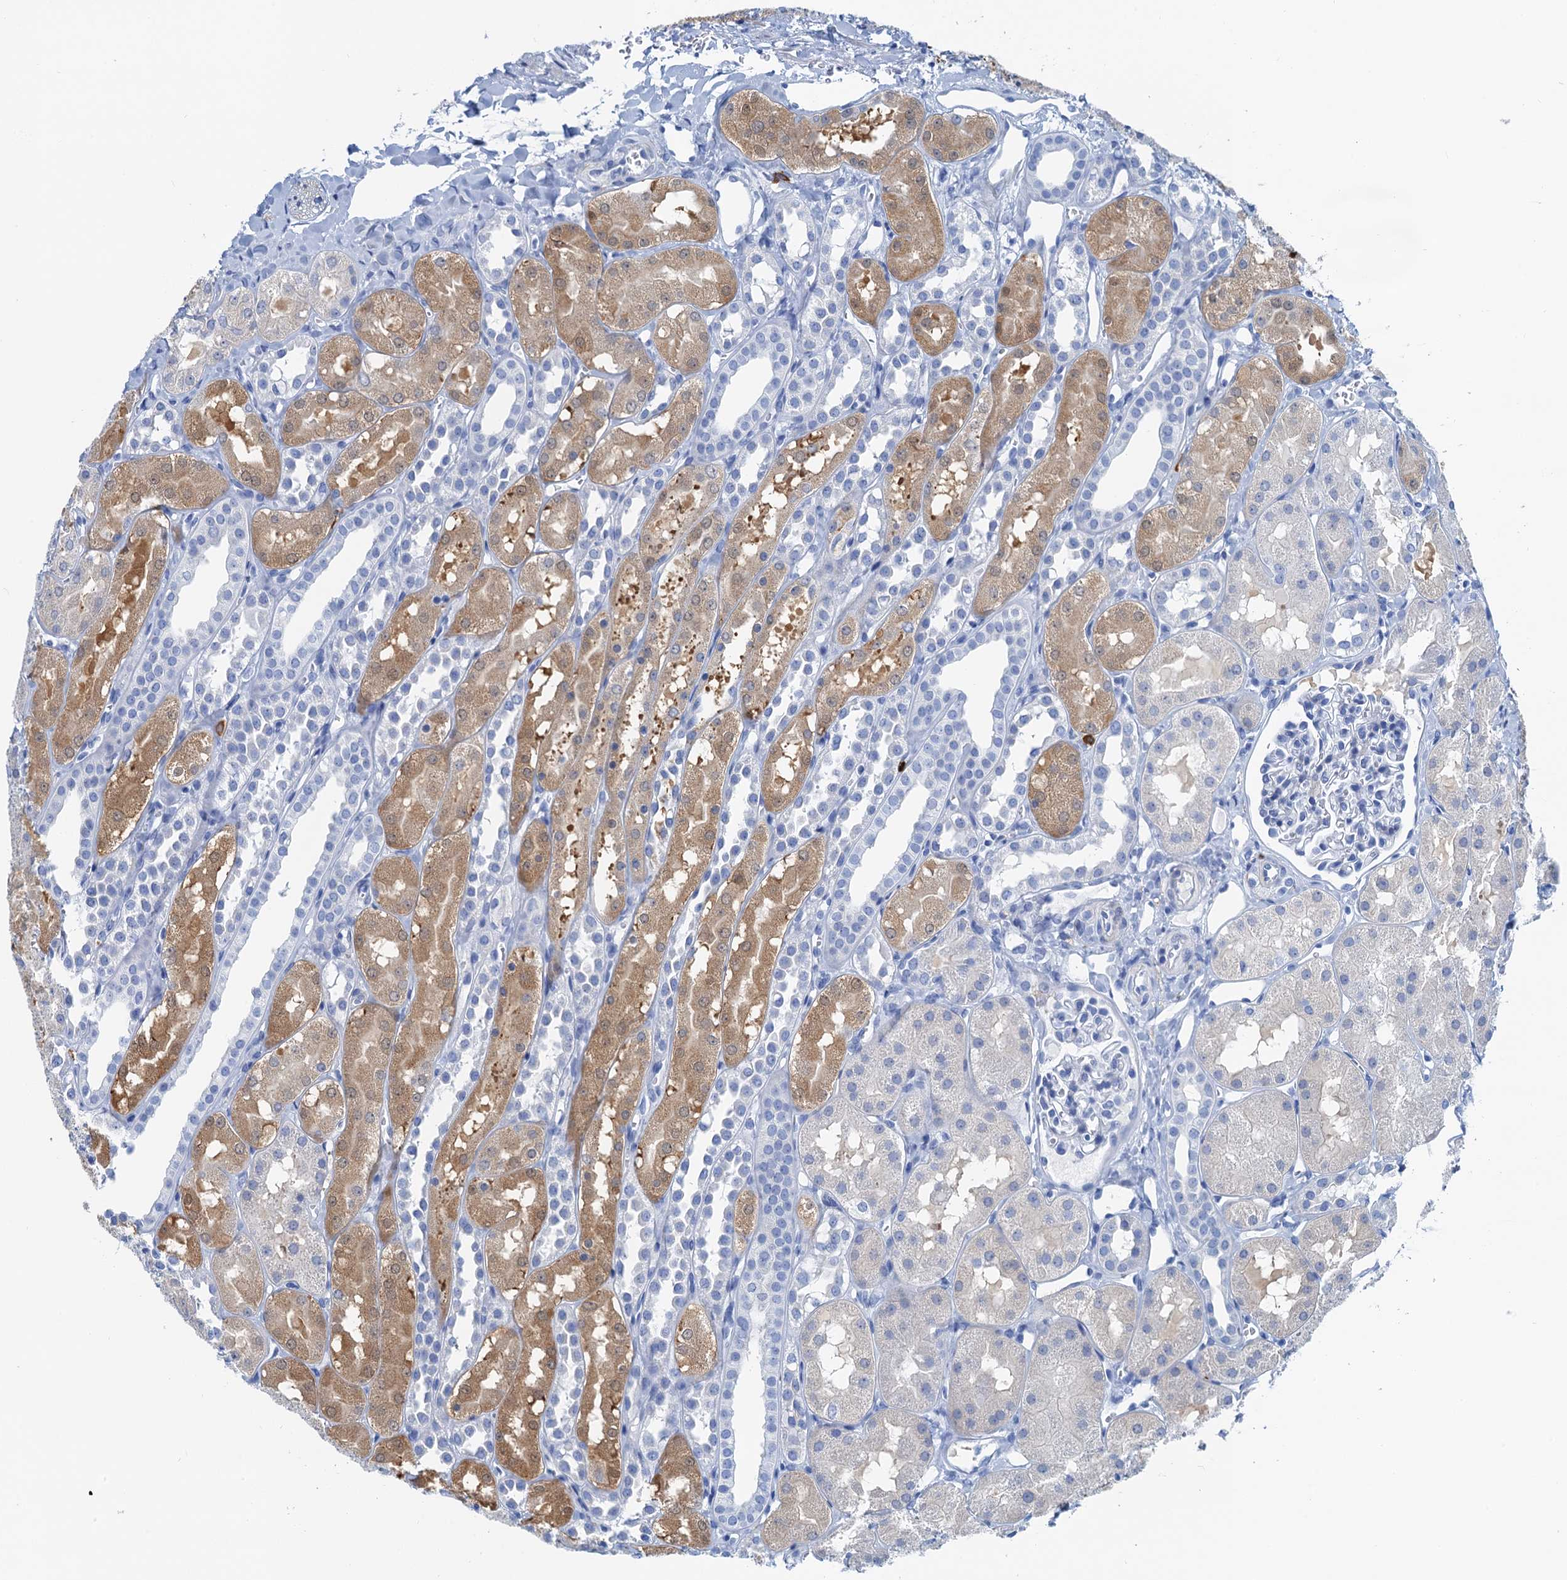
{"staining": {"intensity": "negative", "quantity": "none", "location": "none"}, "tissue": "kidney", "cell_type": "Cells in glomeruli", "image_type": "normal", "snomed": [{"axis": "morphology", "description": "Normal tissue, NOS"}, {"axis": "topography", "description": "Kidney"}, {"axis": "topography", "description": "Urinary bladder"}], "caption": "A high-resolution histopathology image shows IHC staining of normal kidney, which reveals no significant expression in cells in glomeruli. Nuclei are stained in blue.", "gene": "NLRP10", "patient": {"sex": "male", "age": 16}}